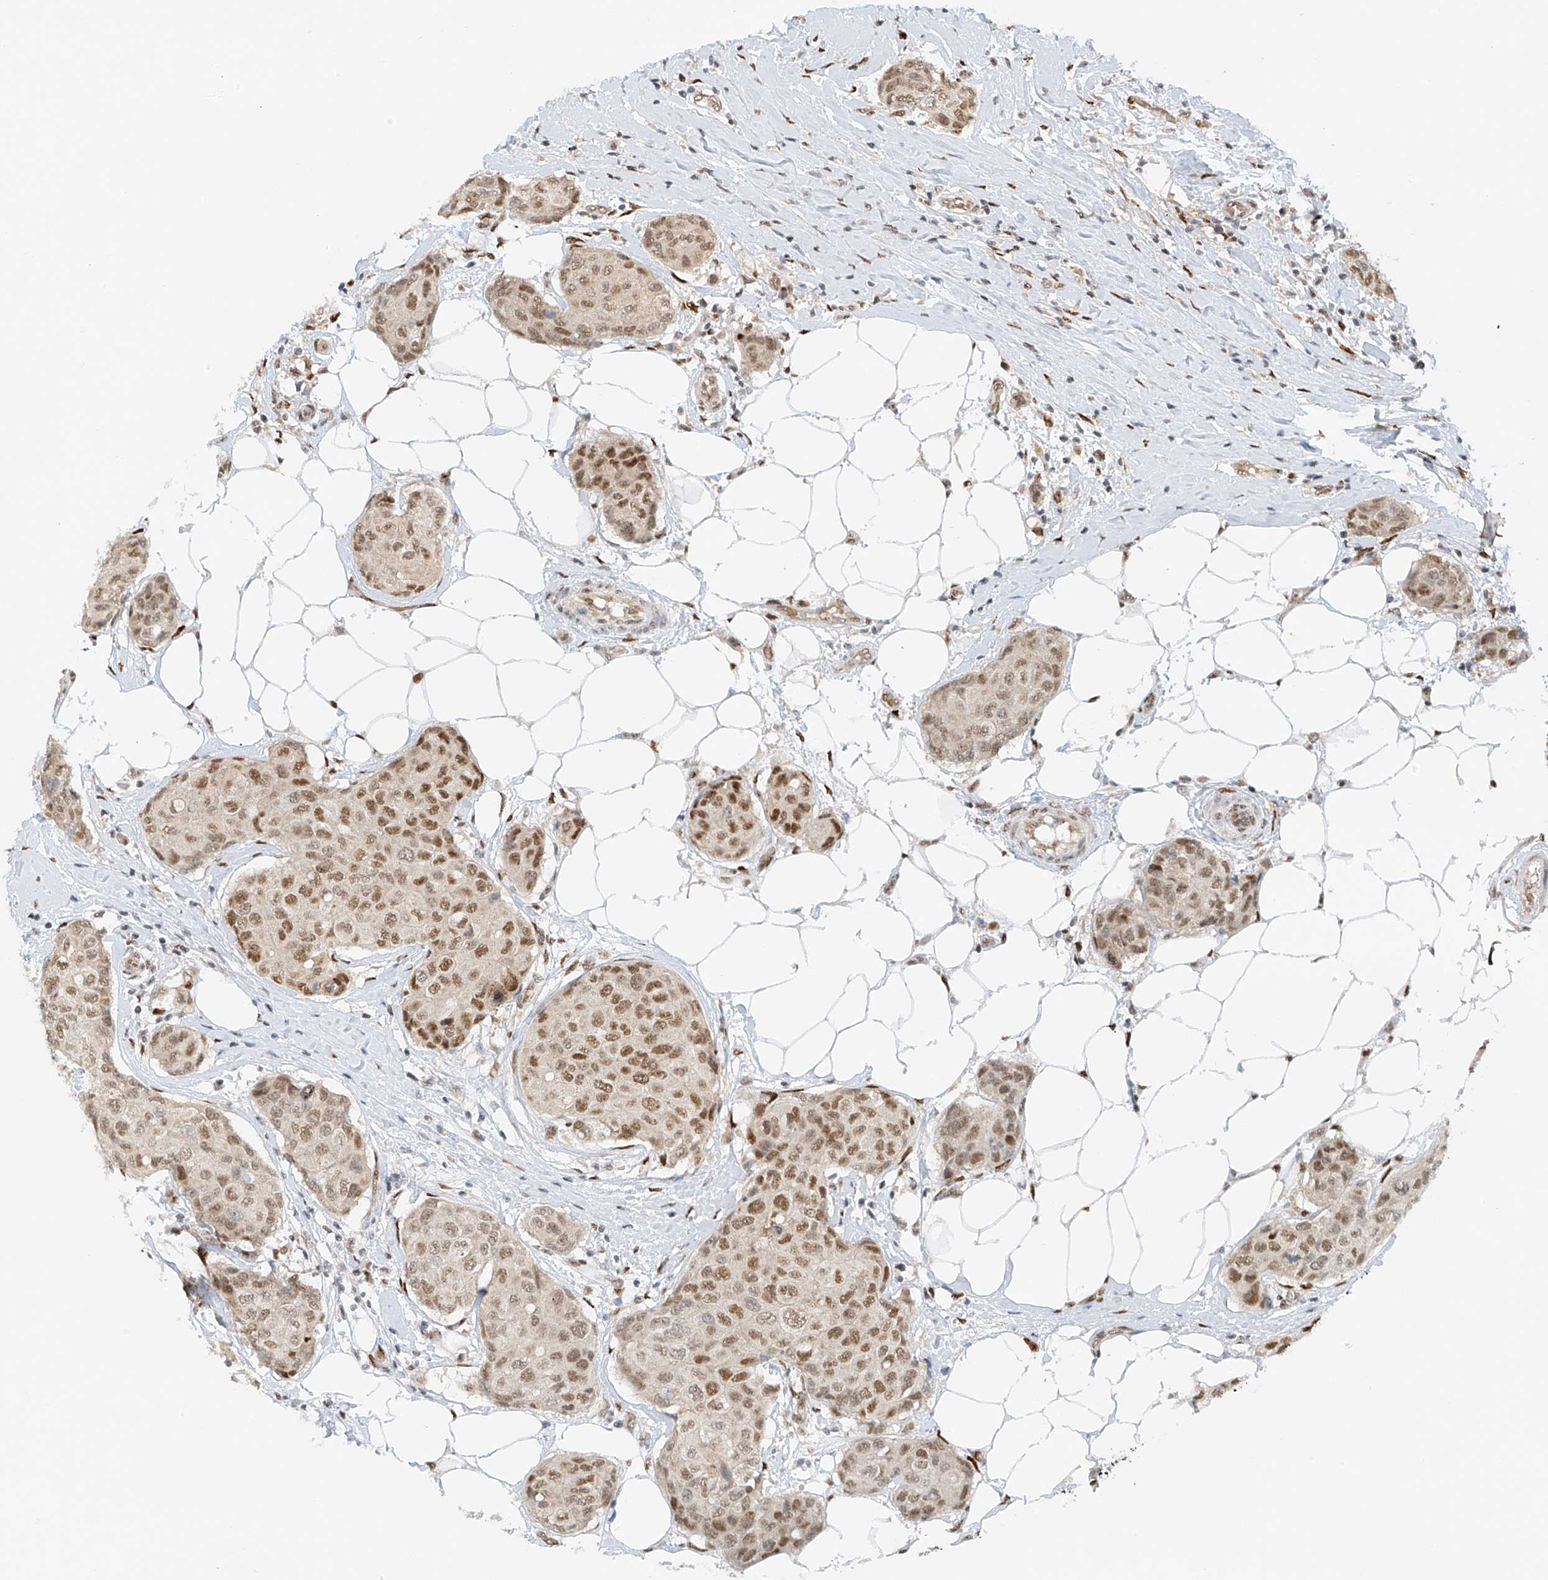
{"staining": {"intensity": "moderate", "quantity": ">75%", "location": "nuclear"}, "tissue": "breast cancer", "cell_type": "Tumor cells", "image_type": "cancer", "snomed": [{"axis": "morphology", "description": "Duct carcinoma"}, {"axis": "topography", "description": "Breast"}], "caption": "An image of human breast cancer (intraductal carcinoma) stained for a protein exhibits moderate nuclear brown staining in tumor cells.", "gene": "ZNF514", "patient": {"sex": "female", "age": 80}}